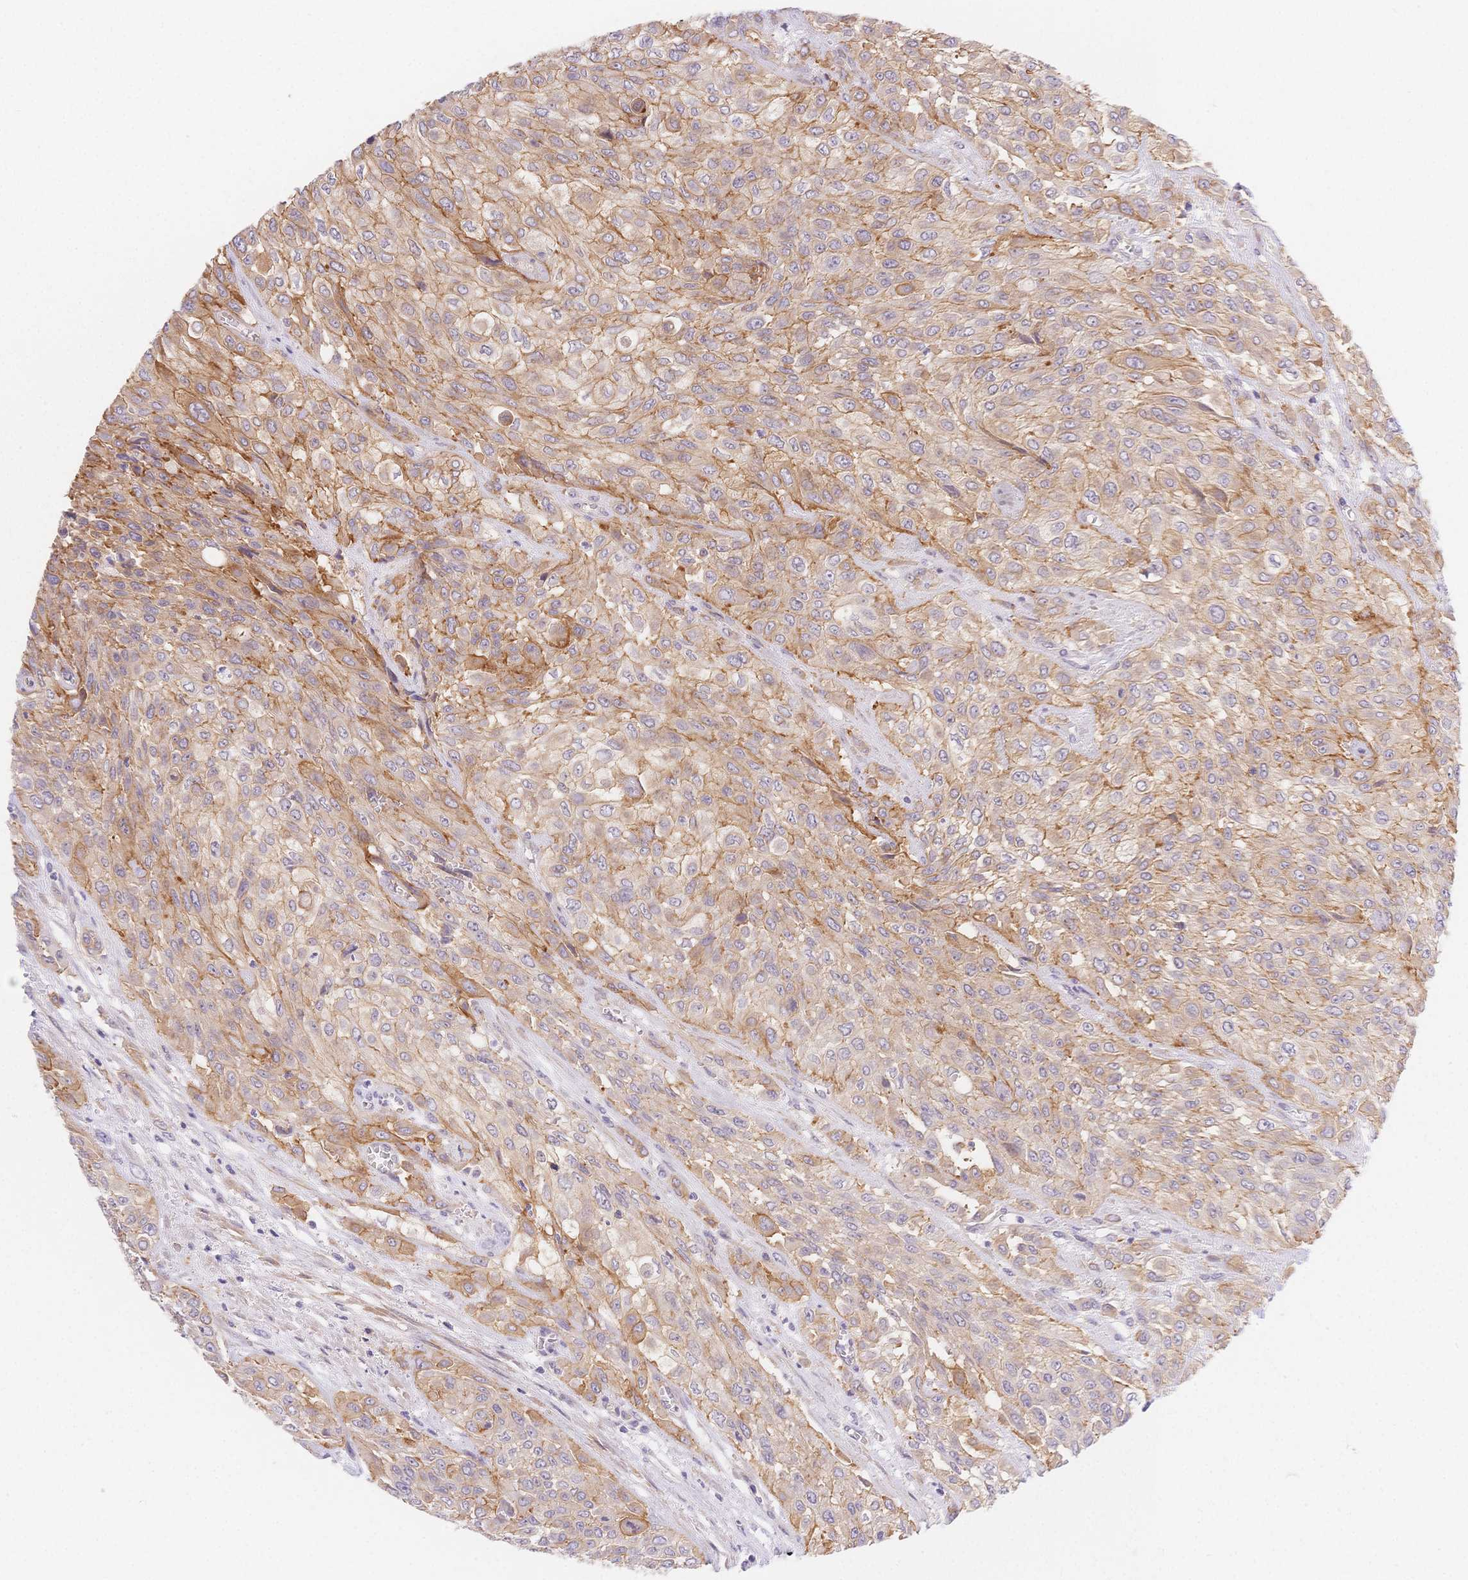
{"staining": {"intensity": "moderate", "quantity": "25%-75%", "location": "cytoplasmic/membranous"}, "tissue": "urothelial cancer", "cell_type": "Tumor cells", "image_type": "cancer", "snomed": [{"axis": "morphology", "description": "Urothelial carcinoma, High grade"}, {"axis": "topography", "description": "Urinary bladder"}], "caption": "This is an image of immunohistochemistry staining of urothelial carcinoma (high-grade), which shows moderate positivity in the cytoplasmic/membranous of tumor cells.", "gene": "CSN1S1", "patient": {"sex": "male", "age": 57}}